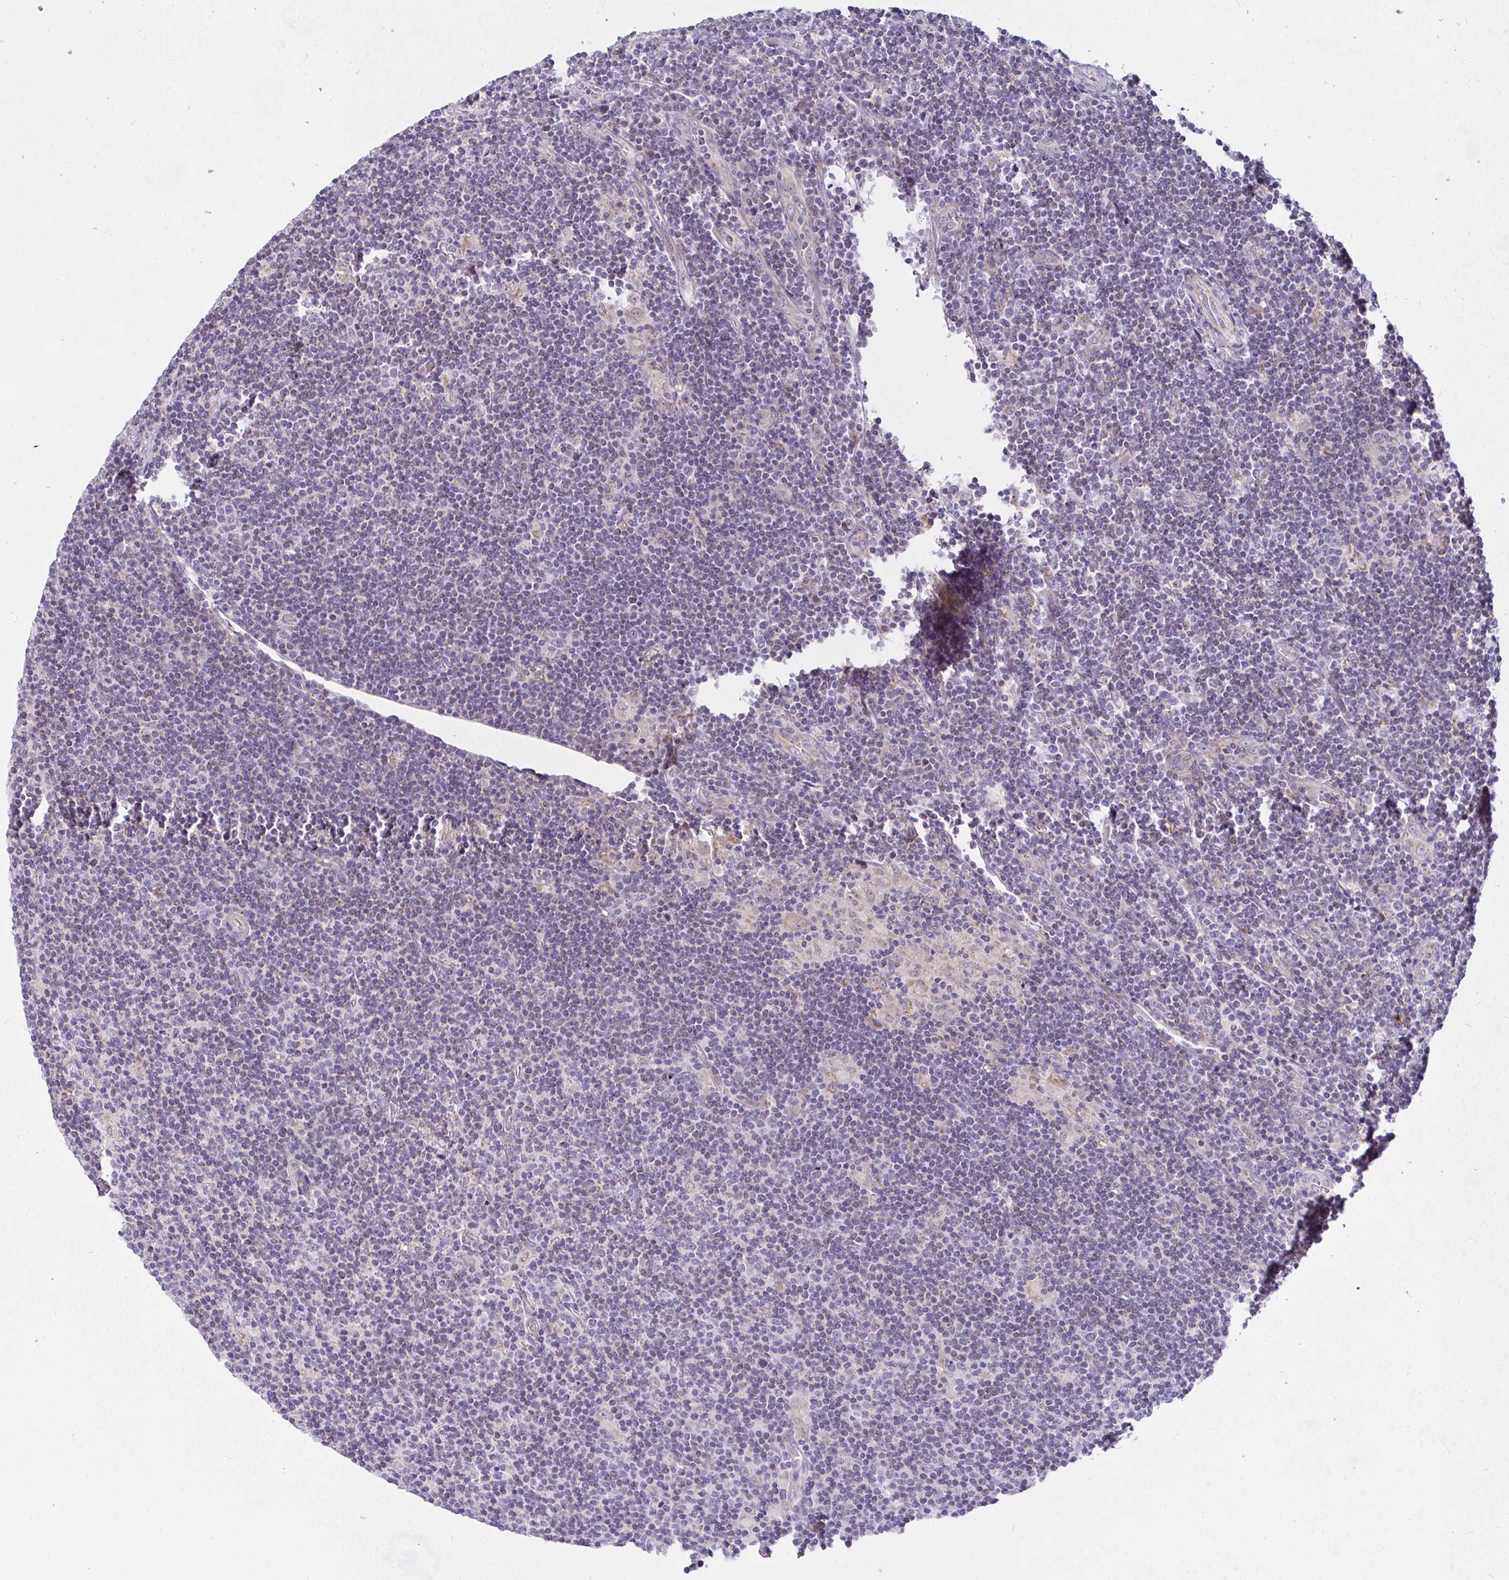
{"staining": {"intensity": "negative", "quantity": "none", "location": "none"}, "tissue": "lymphoma", "cell_type": "Tumor cells", "image_type": "cancer", "snomed": [{"axis": "morphology", "description": "Hodgkin's disease, NOS"}, {"axis": "topography", "description": "Lymph node"}], "caption": "Tumor cells show no significant positivity in Hodgkin's disease.", "gene": "CEP63", "patient": {"sex": "male", "age": 40}}